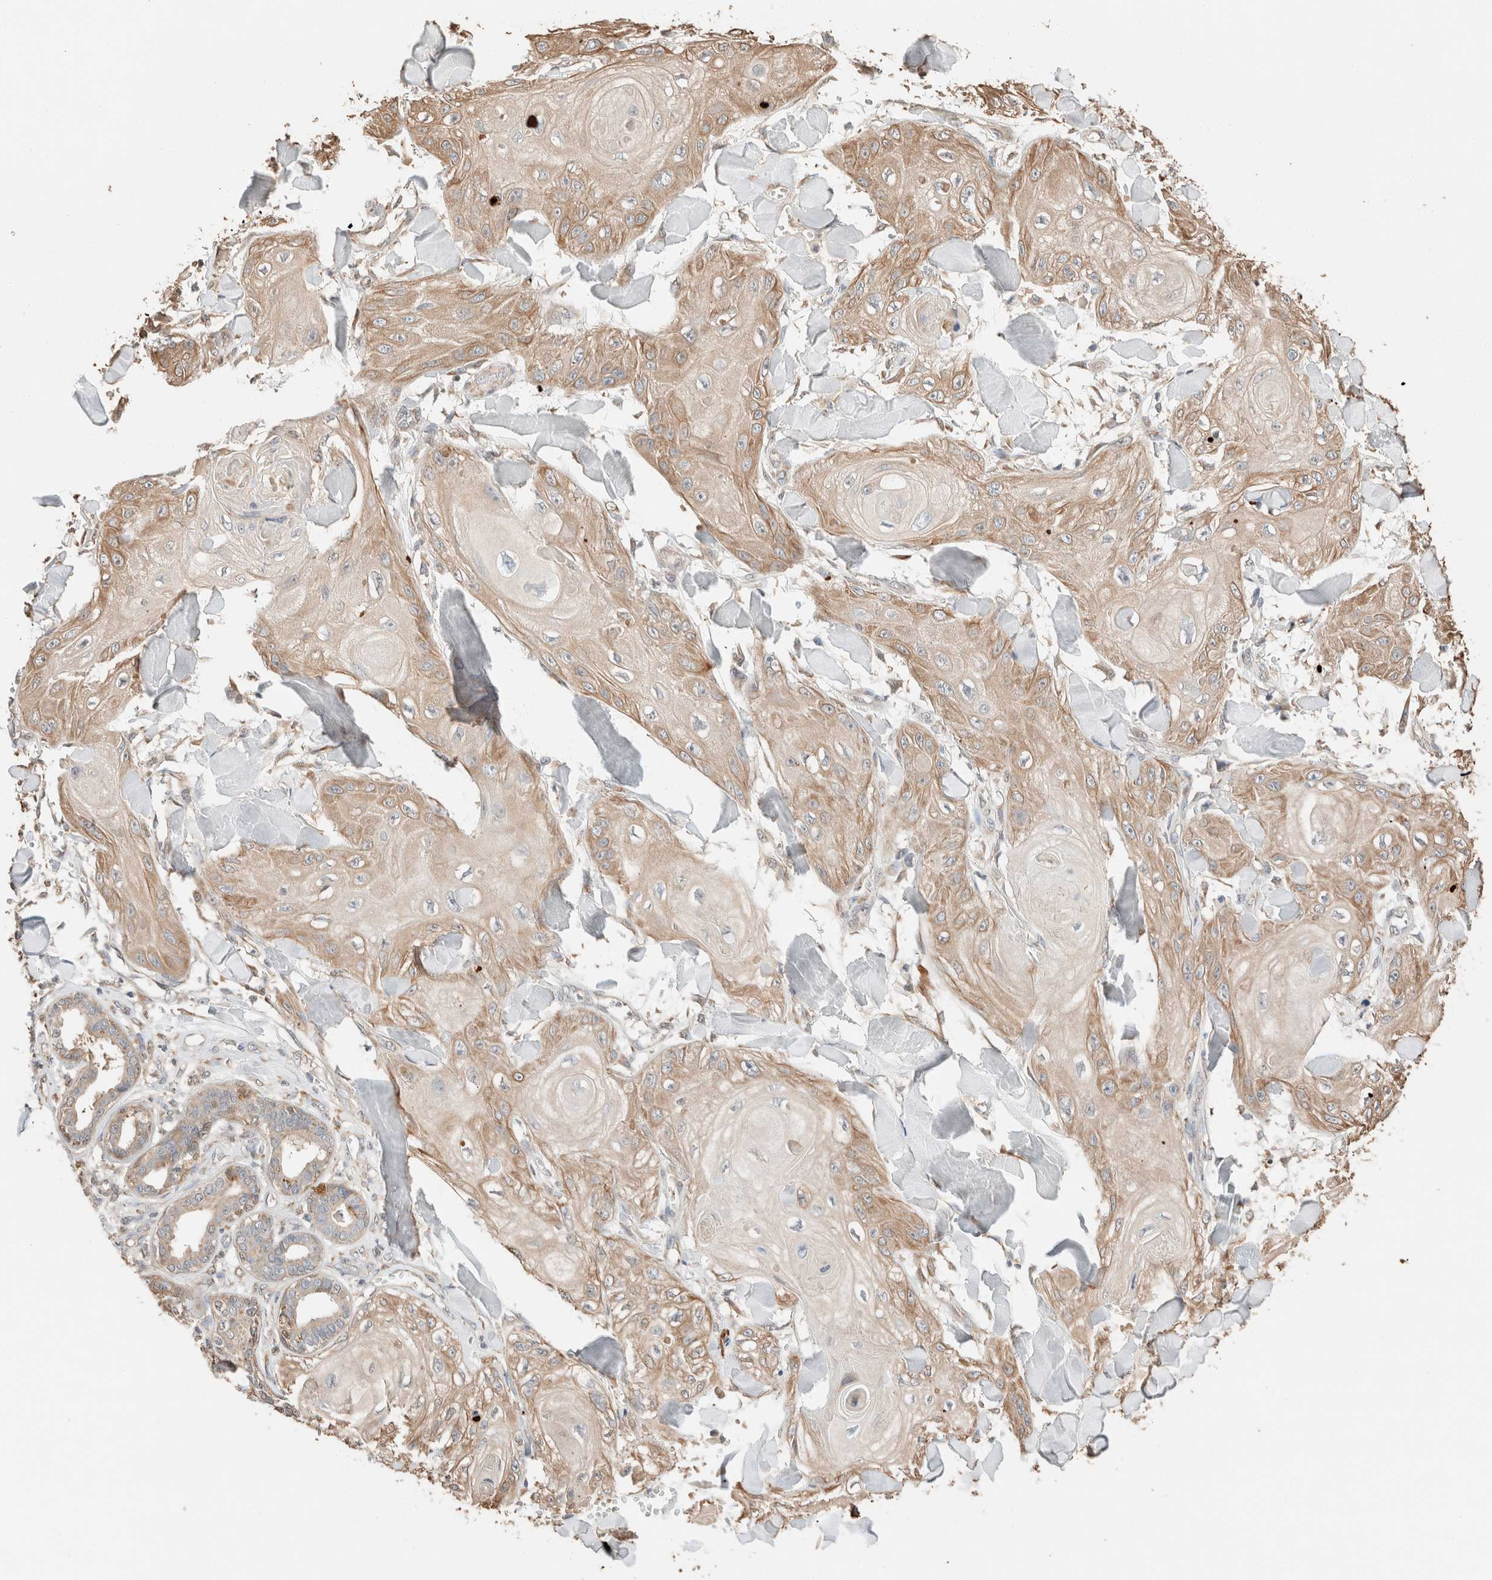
{"staining": {"intensity": "moderate", "quantity": ">75%", "location": "cytoplasmic/membranous"}, "tissue": "skin cancer", "cell_type": "Tumor cells", "image_type": "cancer", "snomed": [{"axis": "morphology", "description": "Squamous cell carcinoma, NOS"}, {"axis": "topography", "description": "Skin"}], "caption": "Tumor cells show moderate cytoplasmic/membranous positivity in approximately >75% of cells in skin cancer (squamous cell carcinoma).", "gene": "TUBD1", "patient": {"sex": "male", "age": 74}}